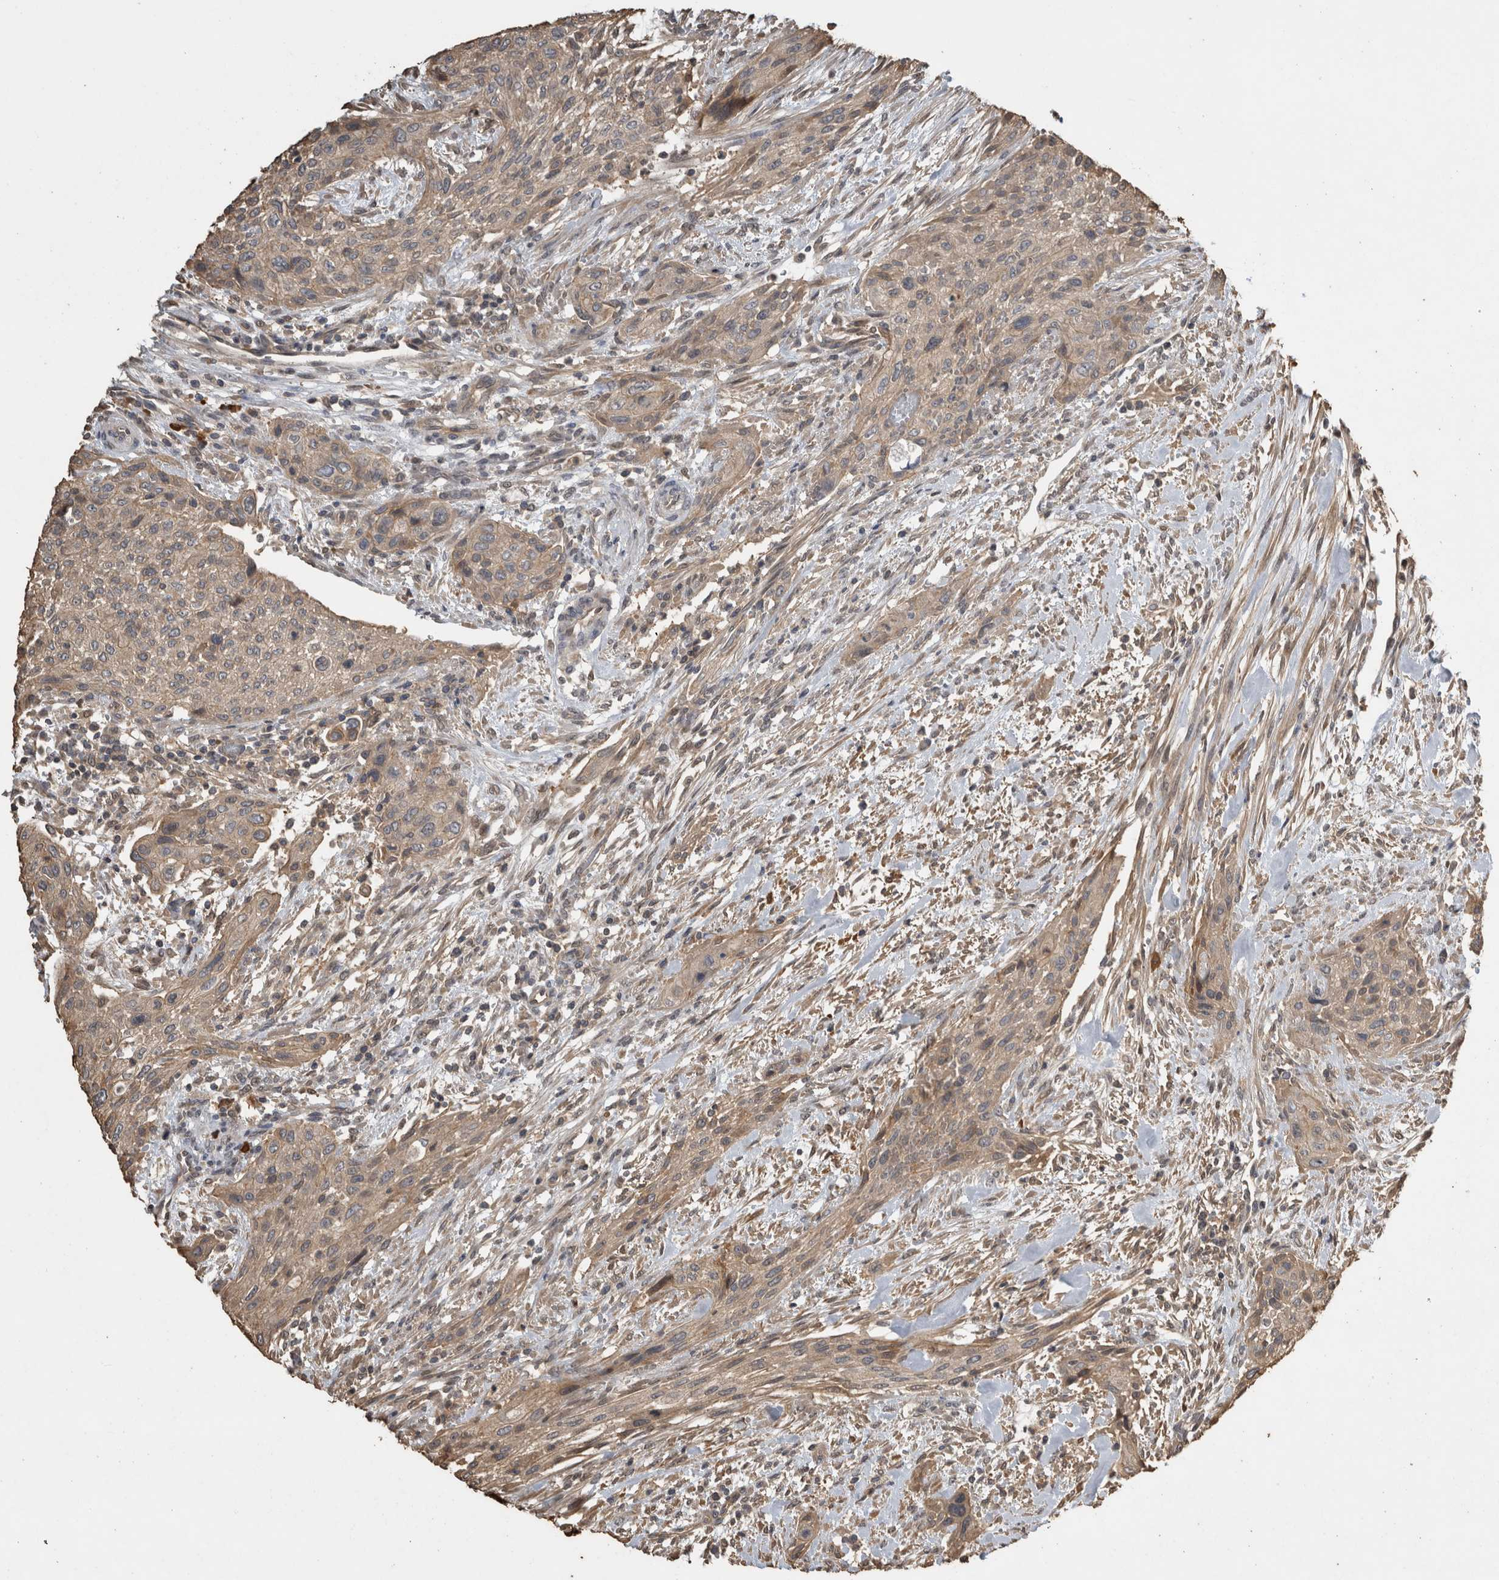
{"staining": {"intensity": "weak", "quantity": ">75%", "location": "cytoplasmic/membranous"}, "tissue": "urothelial cancer", "cell_type": "Tumor cells", "image_type": "cancer", "snomed": [{"axis": "morphology", "description": "Urothelial carcinoma, Low grade"}, {"axis": "morphology", "description": "Urothelial carcinoma, High grade"}, {"axis": "topography", "description": "Urinary bladder"}], "caption": "This is an image of immunohistochemistry (IHC) staining of urothelial cancer, which shows weak positivity in the cytoplasmic/membranous of tumor cells.", "gene": "RHPN1", "patient": {"sex": "male", "age": 35}}